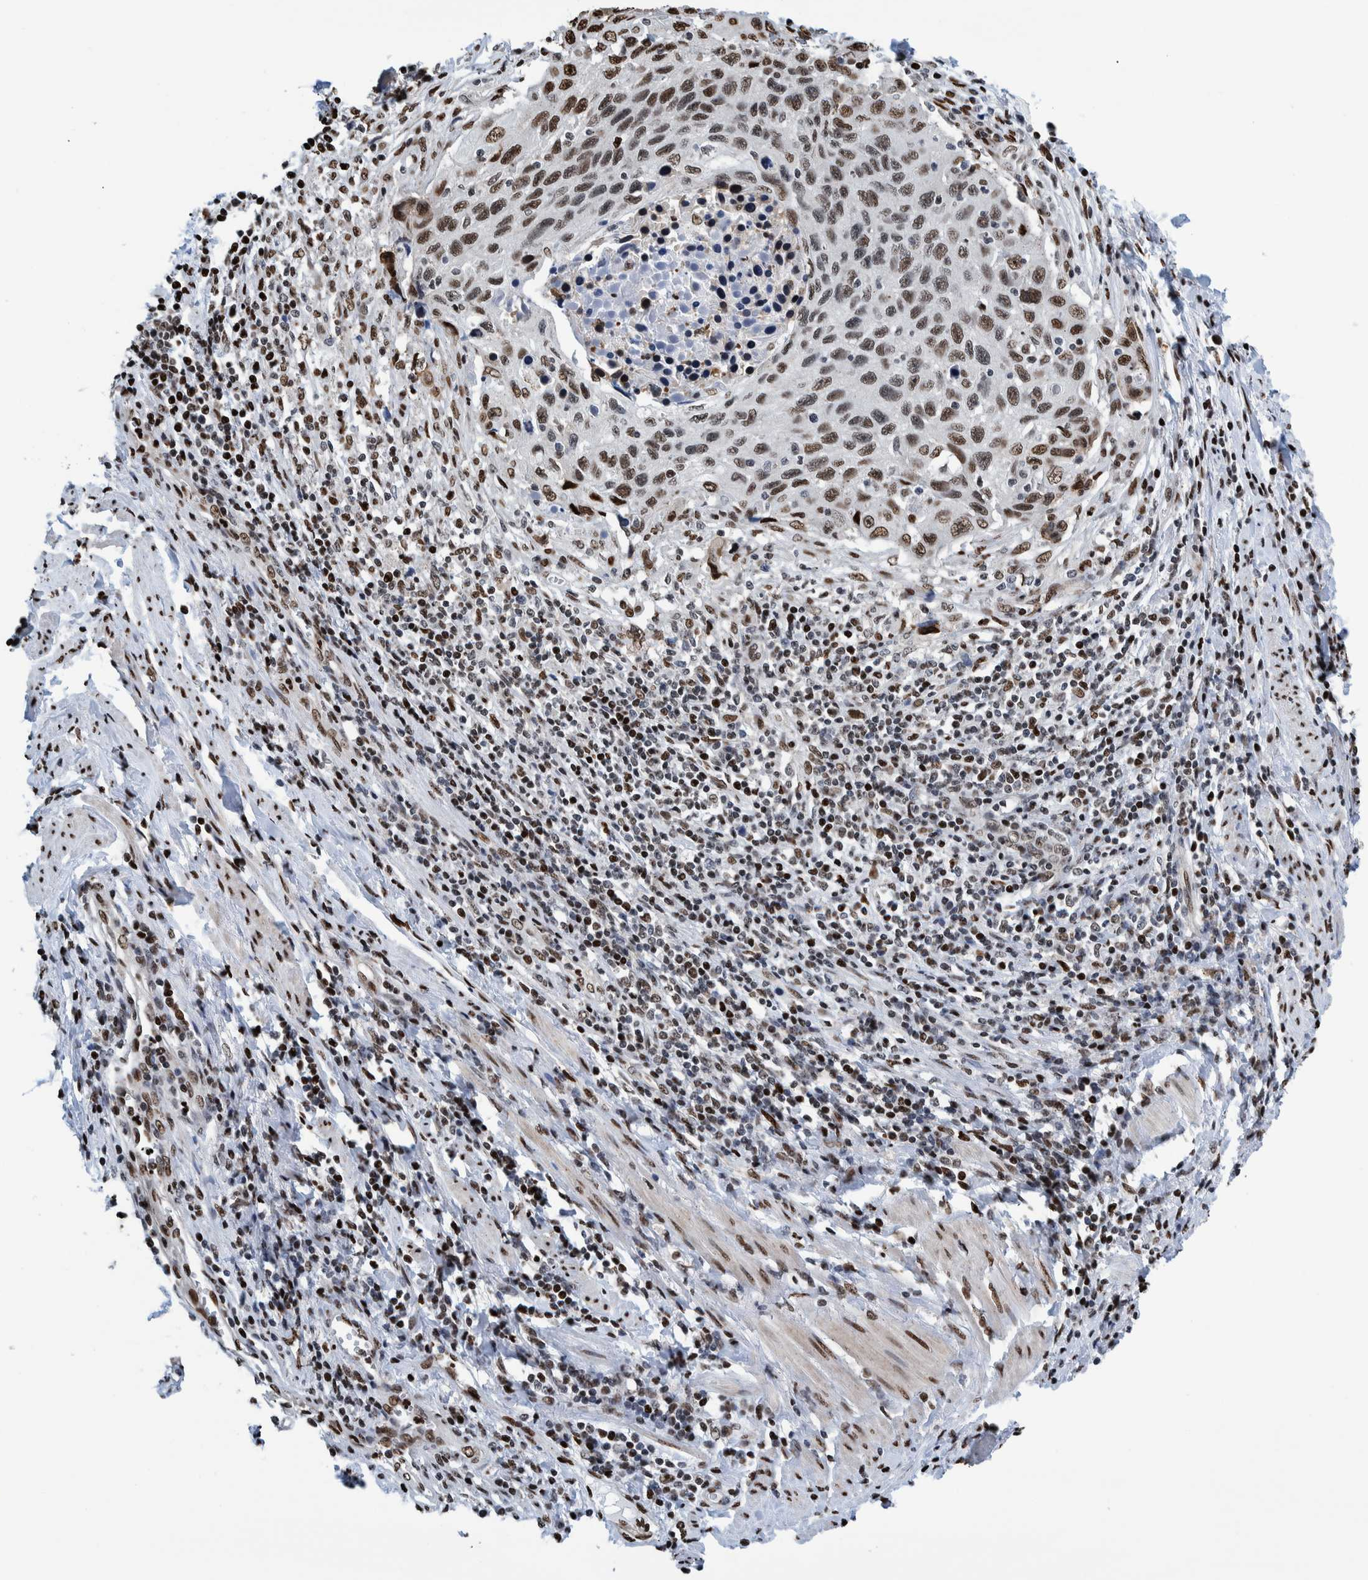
{"staining": {"intensity": "strong", "quantity": ">75%", "location": "nuclear"}, "tissue": "cervical cancer", "cell_type": "Tumor cells", "image_type": "cancer", "snomed": [{"axis": "morphology", "description": "Squamous cell carcinoma, NOS"}, {"axis": "topography", "description": "Cervix"}], "caption": "Protein staining of cervical squamous cell carcinoma tissue displays strong nuclear expression in approximately >75% of tumor cells.", "gene": "HEATR9", "patient": {"sex": "female", "age": 53}}